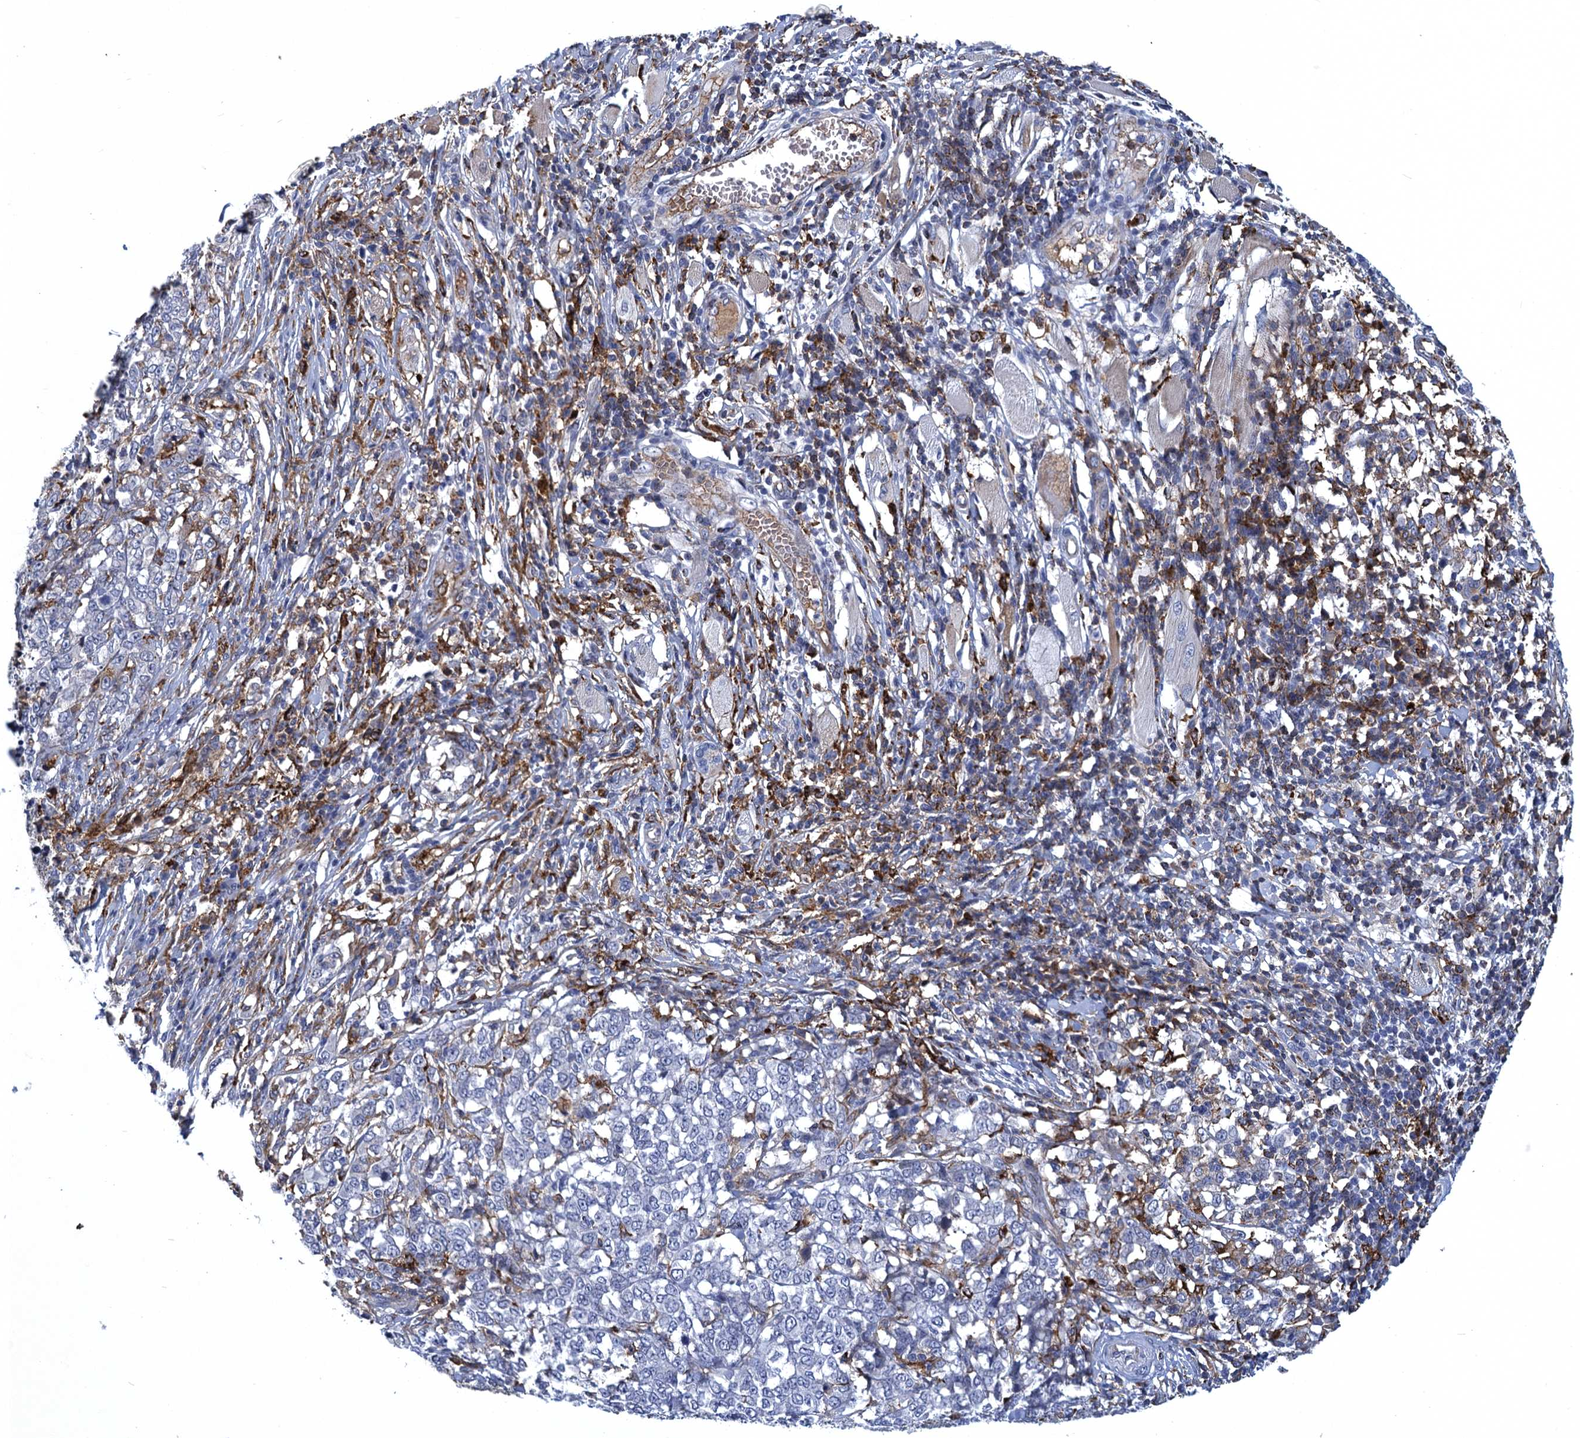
{"staining": {"intensity": "negative", "quantity": "none", "location": "none"}, "tissue": "melanoma", "cell_type": "Tumor cells", "image_type": "cancer", "snomed": [{"axis": "morphology", "description": "Malignant melanoma, NOS"}, {"axis": "topography", "description": "Skin"}], "caption": "DAB (3,3'-diaminobenzidine) immunohistochemical staining of malignant melanoma demonstrates no significant staining in tumor cells. Brightfield microscopy of immunohistochemistry (IHC) stained with DAB (brown) and hematoxylin (blue), captured at high magnification.", "gene": "DNHD1", "patient": {"sex": "female", "age": 72}}